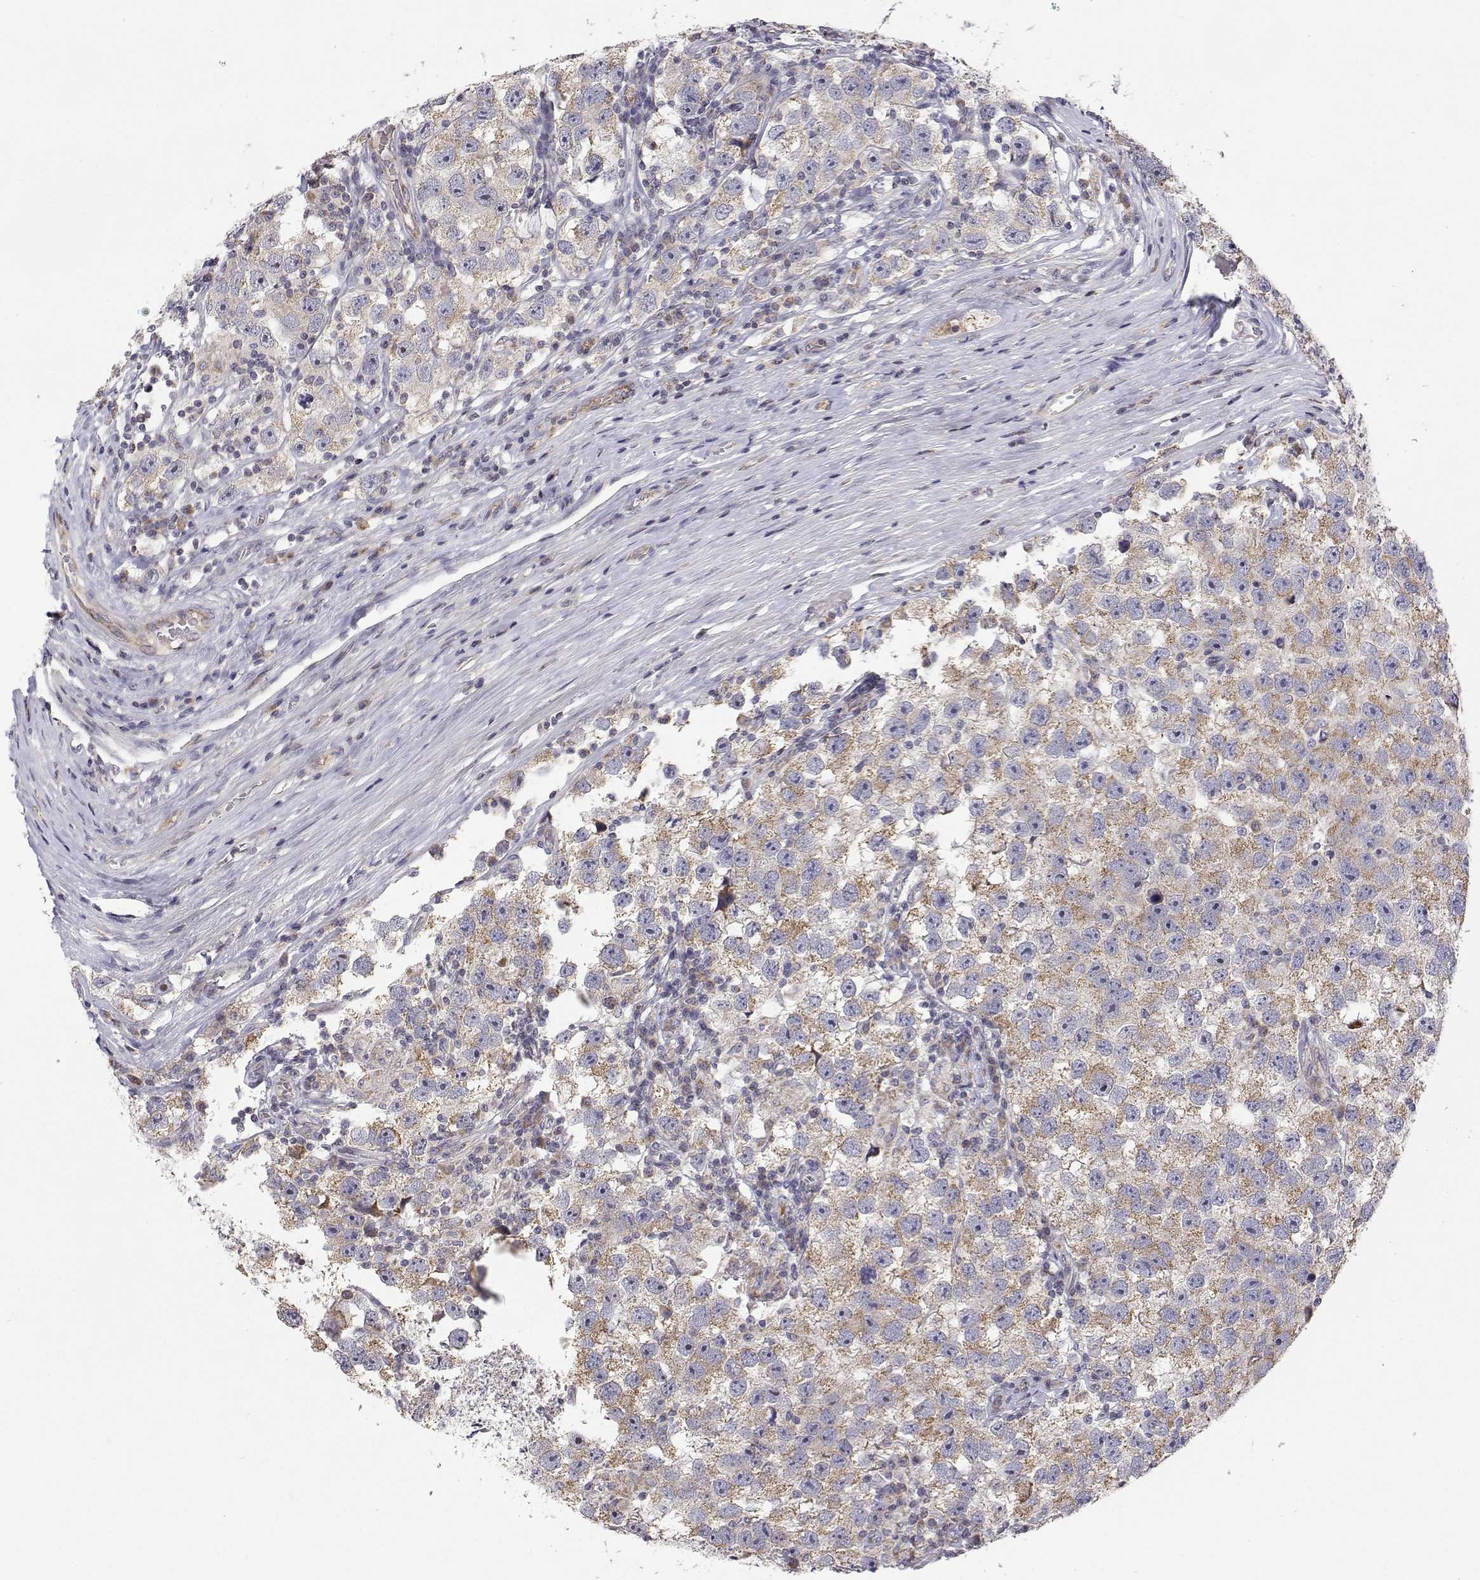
{"staining": {"intensity": "weak", "quantity": ">75%", "location": "cytoplasmic/membranous"}, "tissue": "testis cancer", "cell_type": "Tumor cells", "image_type": "cancer", "snomed": [{"axis": "morphology", "description": "Seminoma, NOS"}, {"axis": "topography", "description": "Testis"}], "caption": "A brown stain highlights weak cytoplasmic/membranous expression of a protein in testis seminoma tumor cells.", "gene": "MRPL3", "patient": {"sex": "male", "age": 26}}